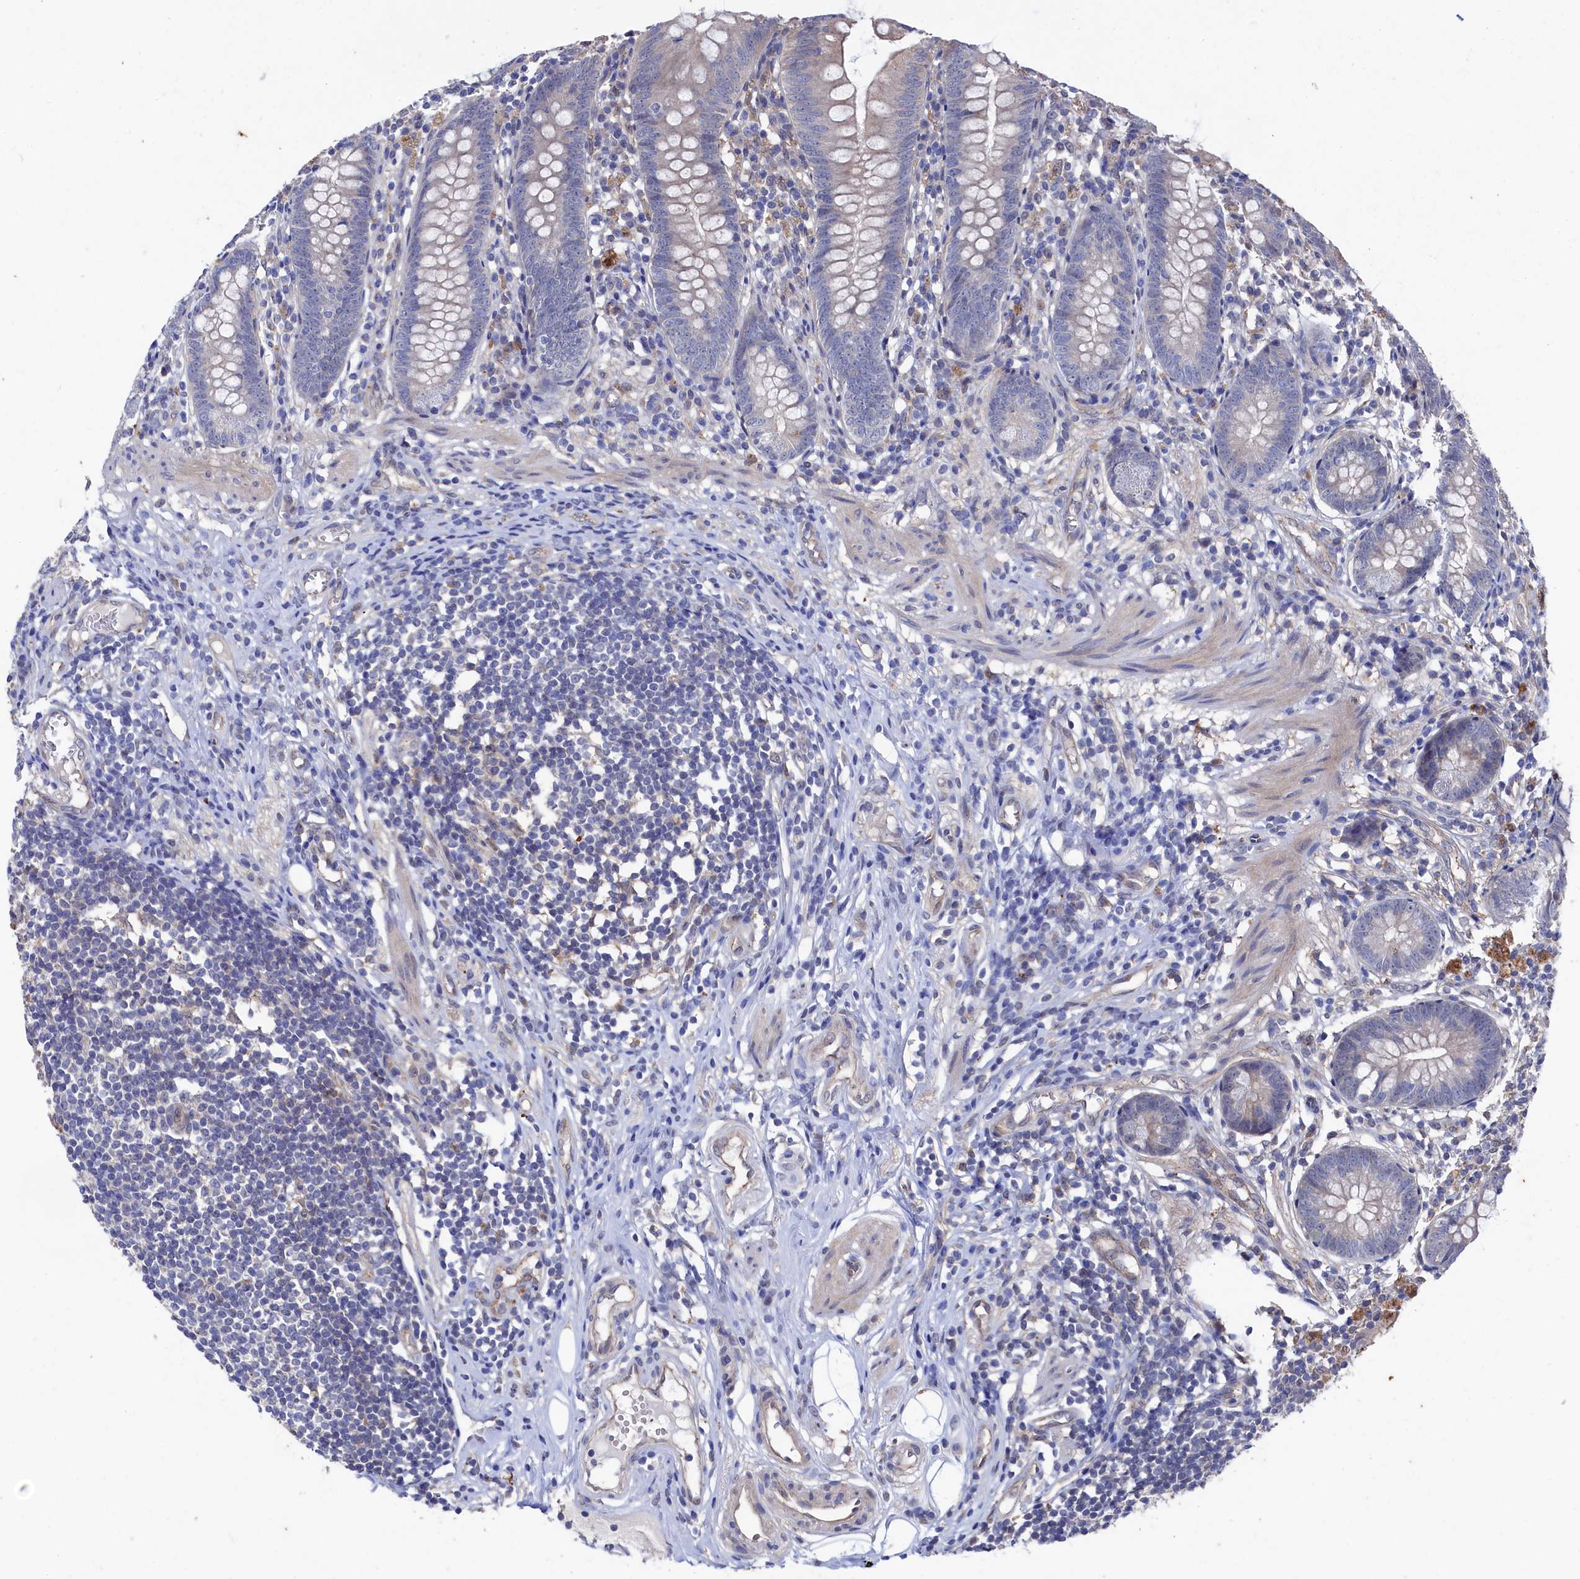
{"staining": {"intensity": "negative", "quantity": "none", "location": "none"}, "tissue": "appendix", "cell_type": "Glandular cells", "image_type": "normal", "snomed": [{"axis": "morphology", "description": "Normal tissue, NOS"}, {"axis": "topography", "description": "Appendix"}], "caption": "The immunohistochemistry histopathology image has no significant expression in glandular cells of appendix.", "gene": "RNH1", "patient": {"sex": "female", "age": 62}}